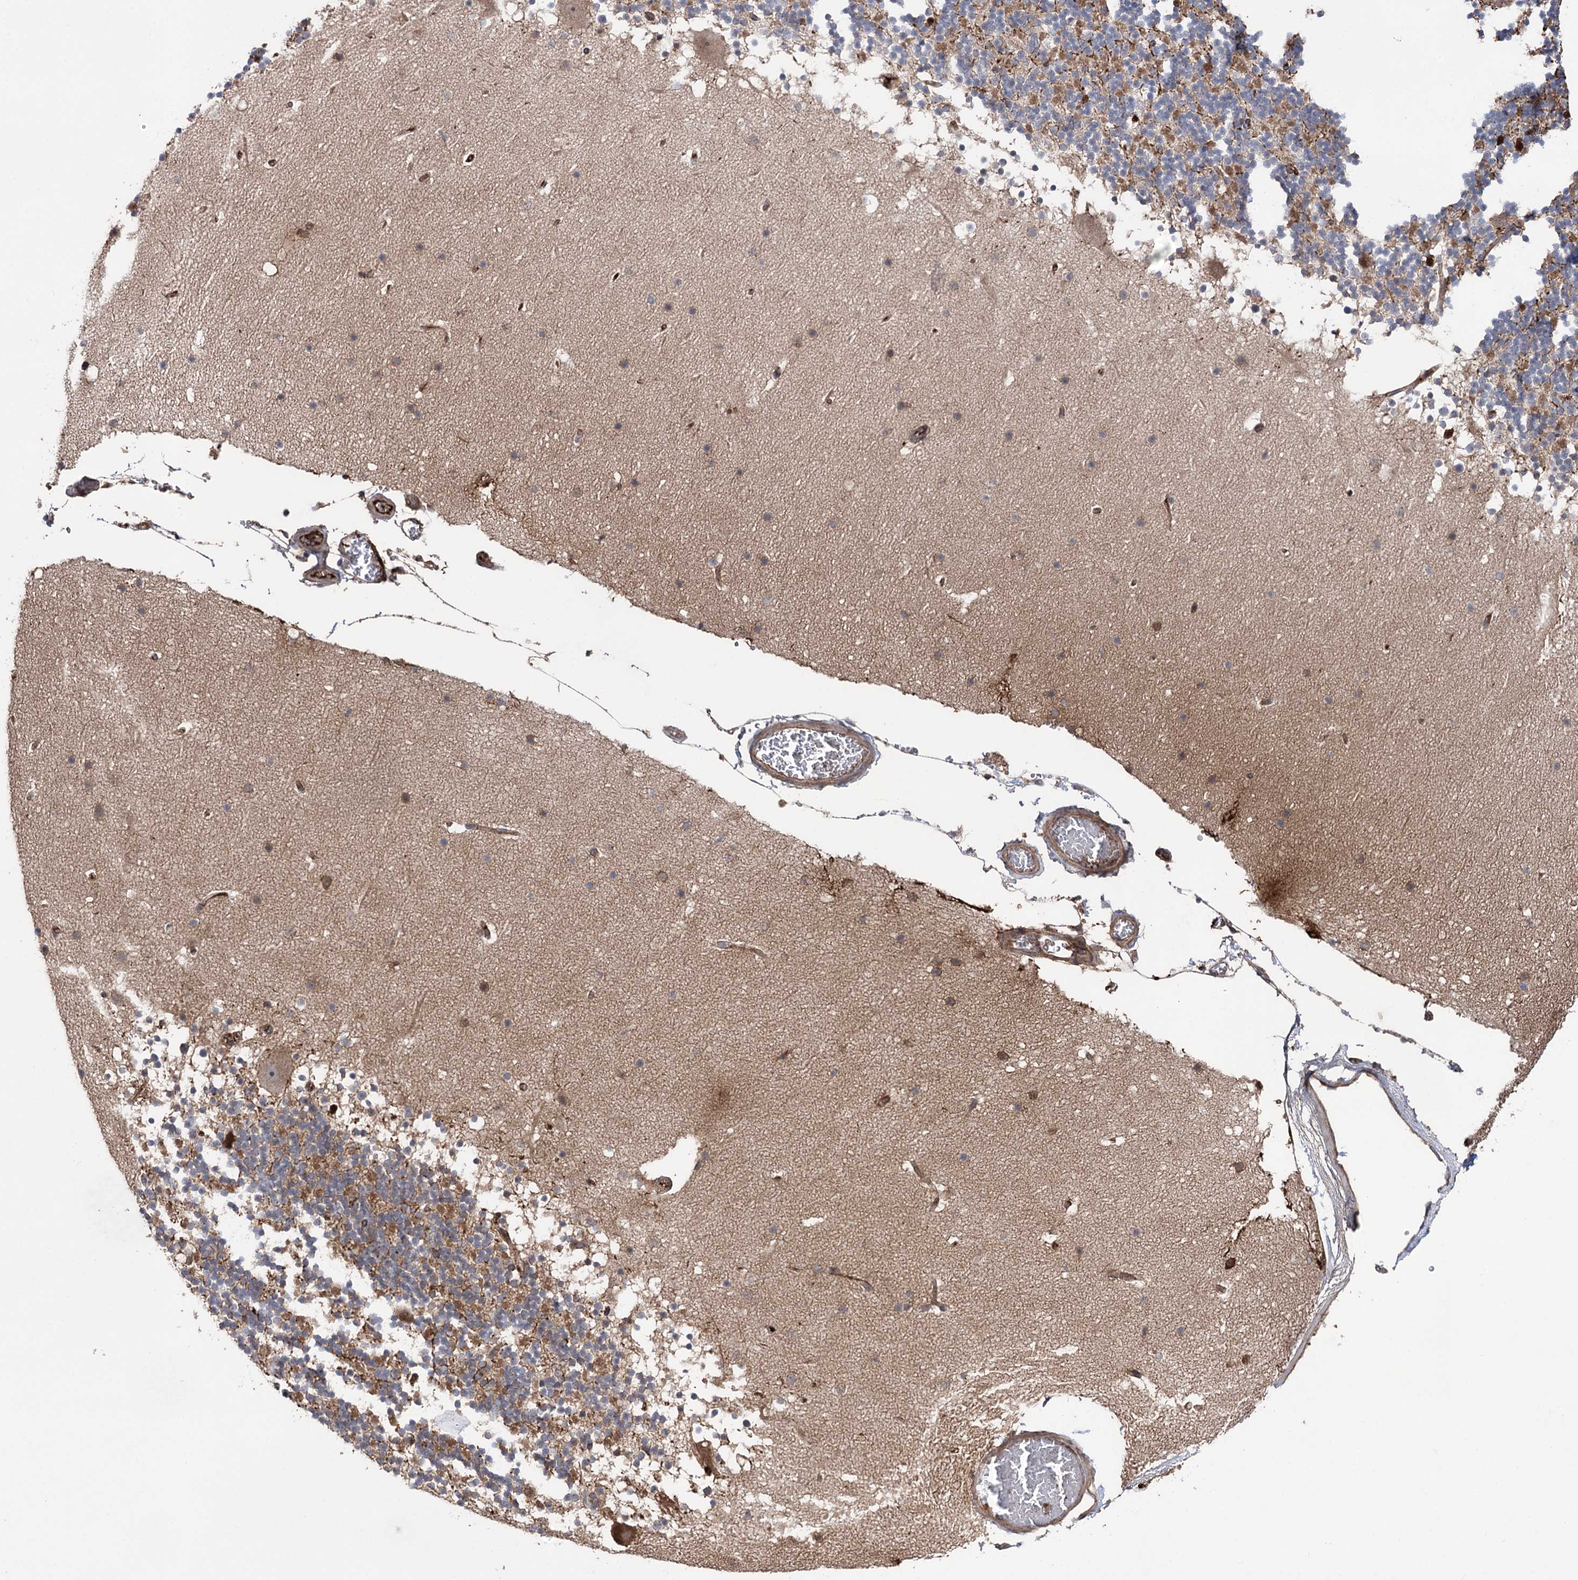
{"staining": {"intensity": "moderate", "quantity": "<25%", "location": "cytoplasmic/membranous,nuclear"}, "tissue": "cerebellum", "cell_type": "Cells in granular layer", "image_type": "normal", "snomed": [{"axis": "morphology", "description": "Normal tissue, NOS"}, {"axis": "topography", "description": "Cerebellum"}], "caption": "Cells in granular layer exhibit moderate cytoplasmic/membranous,nuclear staining in approximately <25% of cells in unremarkable cerebellum. The staining is performed using DAB (3,3'-diaminobenzidine) brown chromogen to label protein expression. The nuclei are counter-stained blue using hematoxylin.", "gene": "OTUD1", "patient": {"sex": "male", "age": 57}}